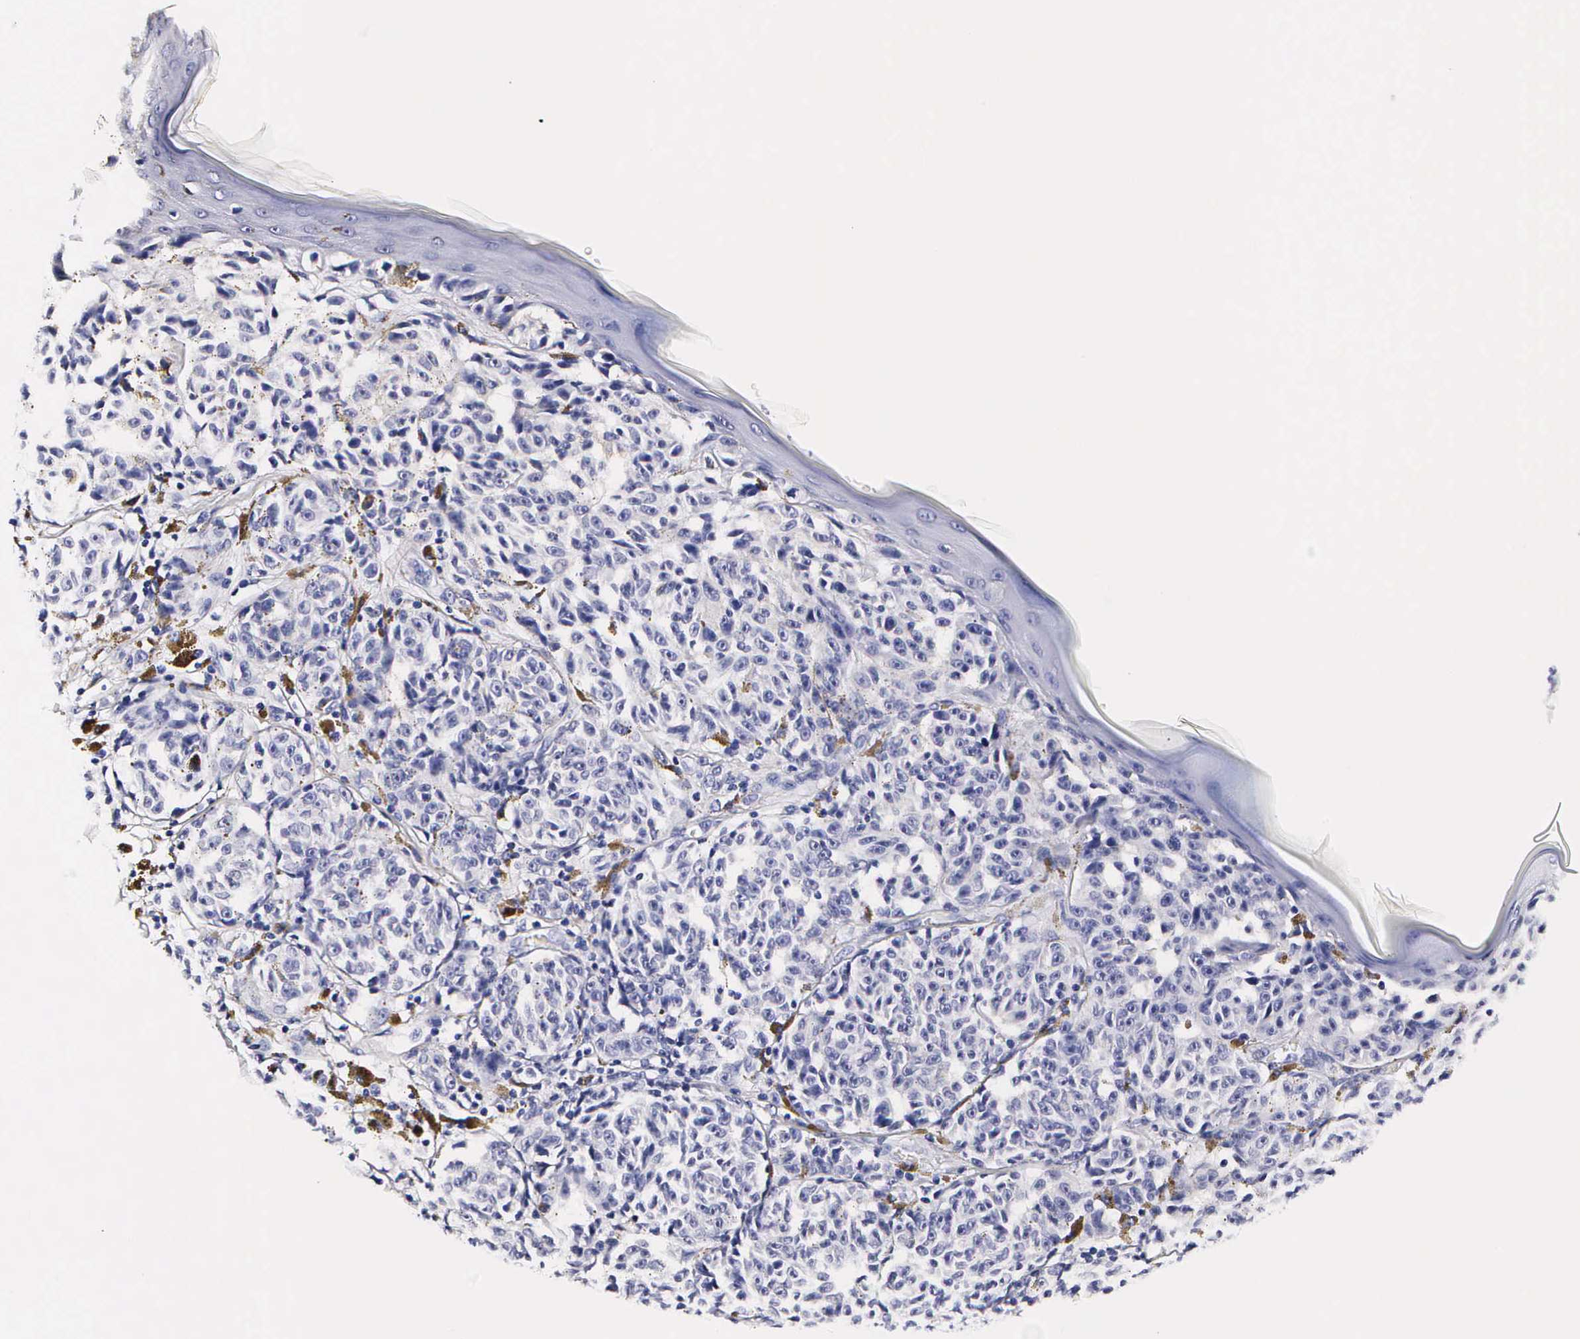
{"staining": {"intensity": "negative", "quantity": "none", "location": "none"}, "tissue": "melanoma", "cell_type": "Tumor cells", "image_type": "cancer", "snomed": [{"axis": "morphology", "description": "Malignant melanoma, NOS"}, {"axis": "topography", "description": "Skin"}], "caption": "Immunohistochemistry (IHC) image of neoplastic tissue: human melanoma stained with DAB (3,3'-diaminobenzidine) shows no significant protein staining in tumor cells.", "gene": "RNASE6", "patient": {"sex": "male", "age": 49}}